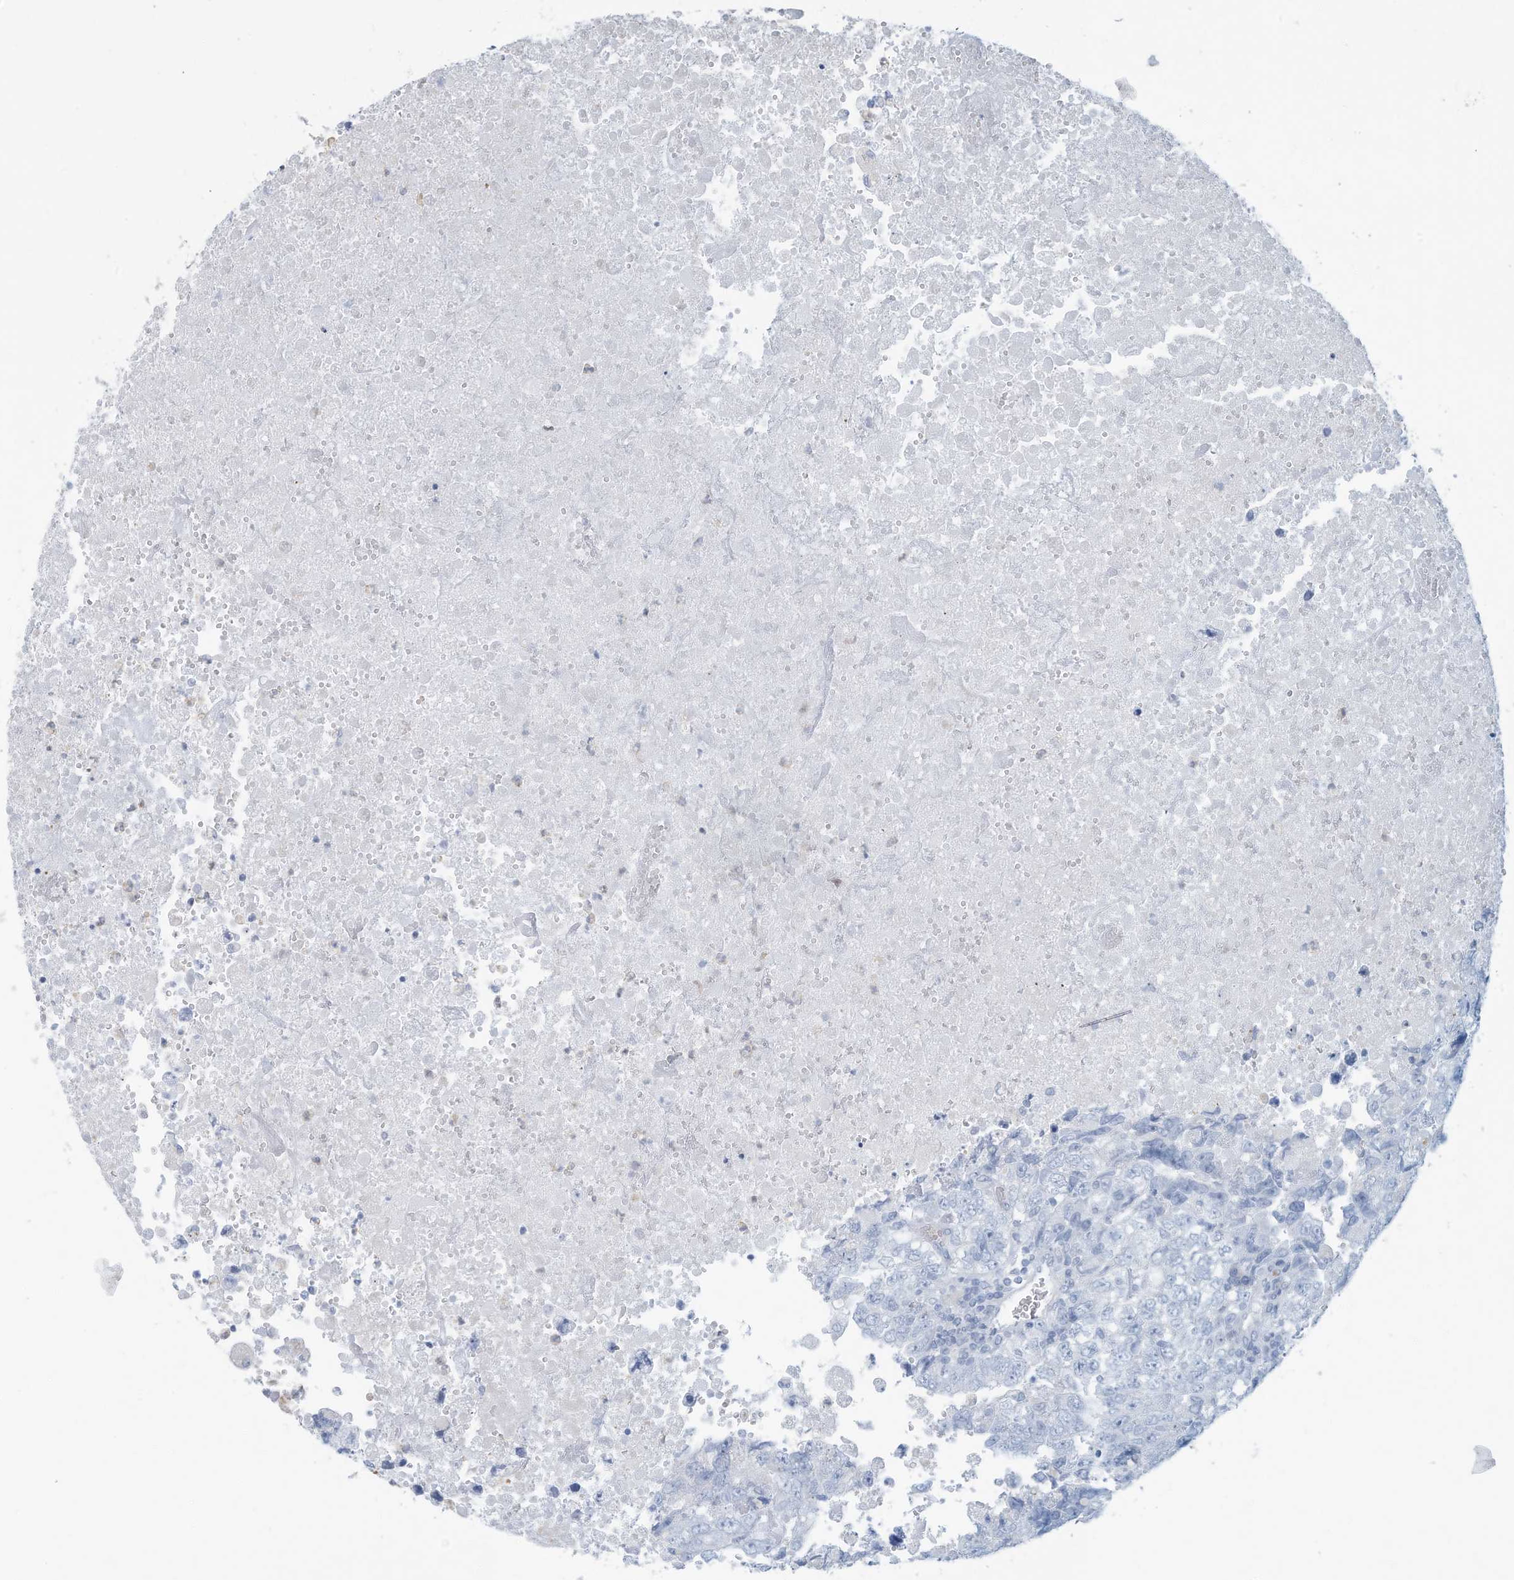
{"staining": {"intensity": "negative", "quantity": "none", "location": "none"}, "tissue": "testis cancer", "cell_type": "Tumor cells", "image_type": "cancer", "snomed": [{"axis": "morphology", "description": "Carcinoma, Embryonal, NOS"}, {"axis": "topography", "description": "Testis"}], "caption": "Tumor cells show no significant positivity in testis cancer (embryonal carcinoma).", "gene": "ERI2", "patient": {"sex": "male", "age": 37}}